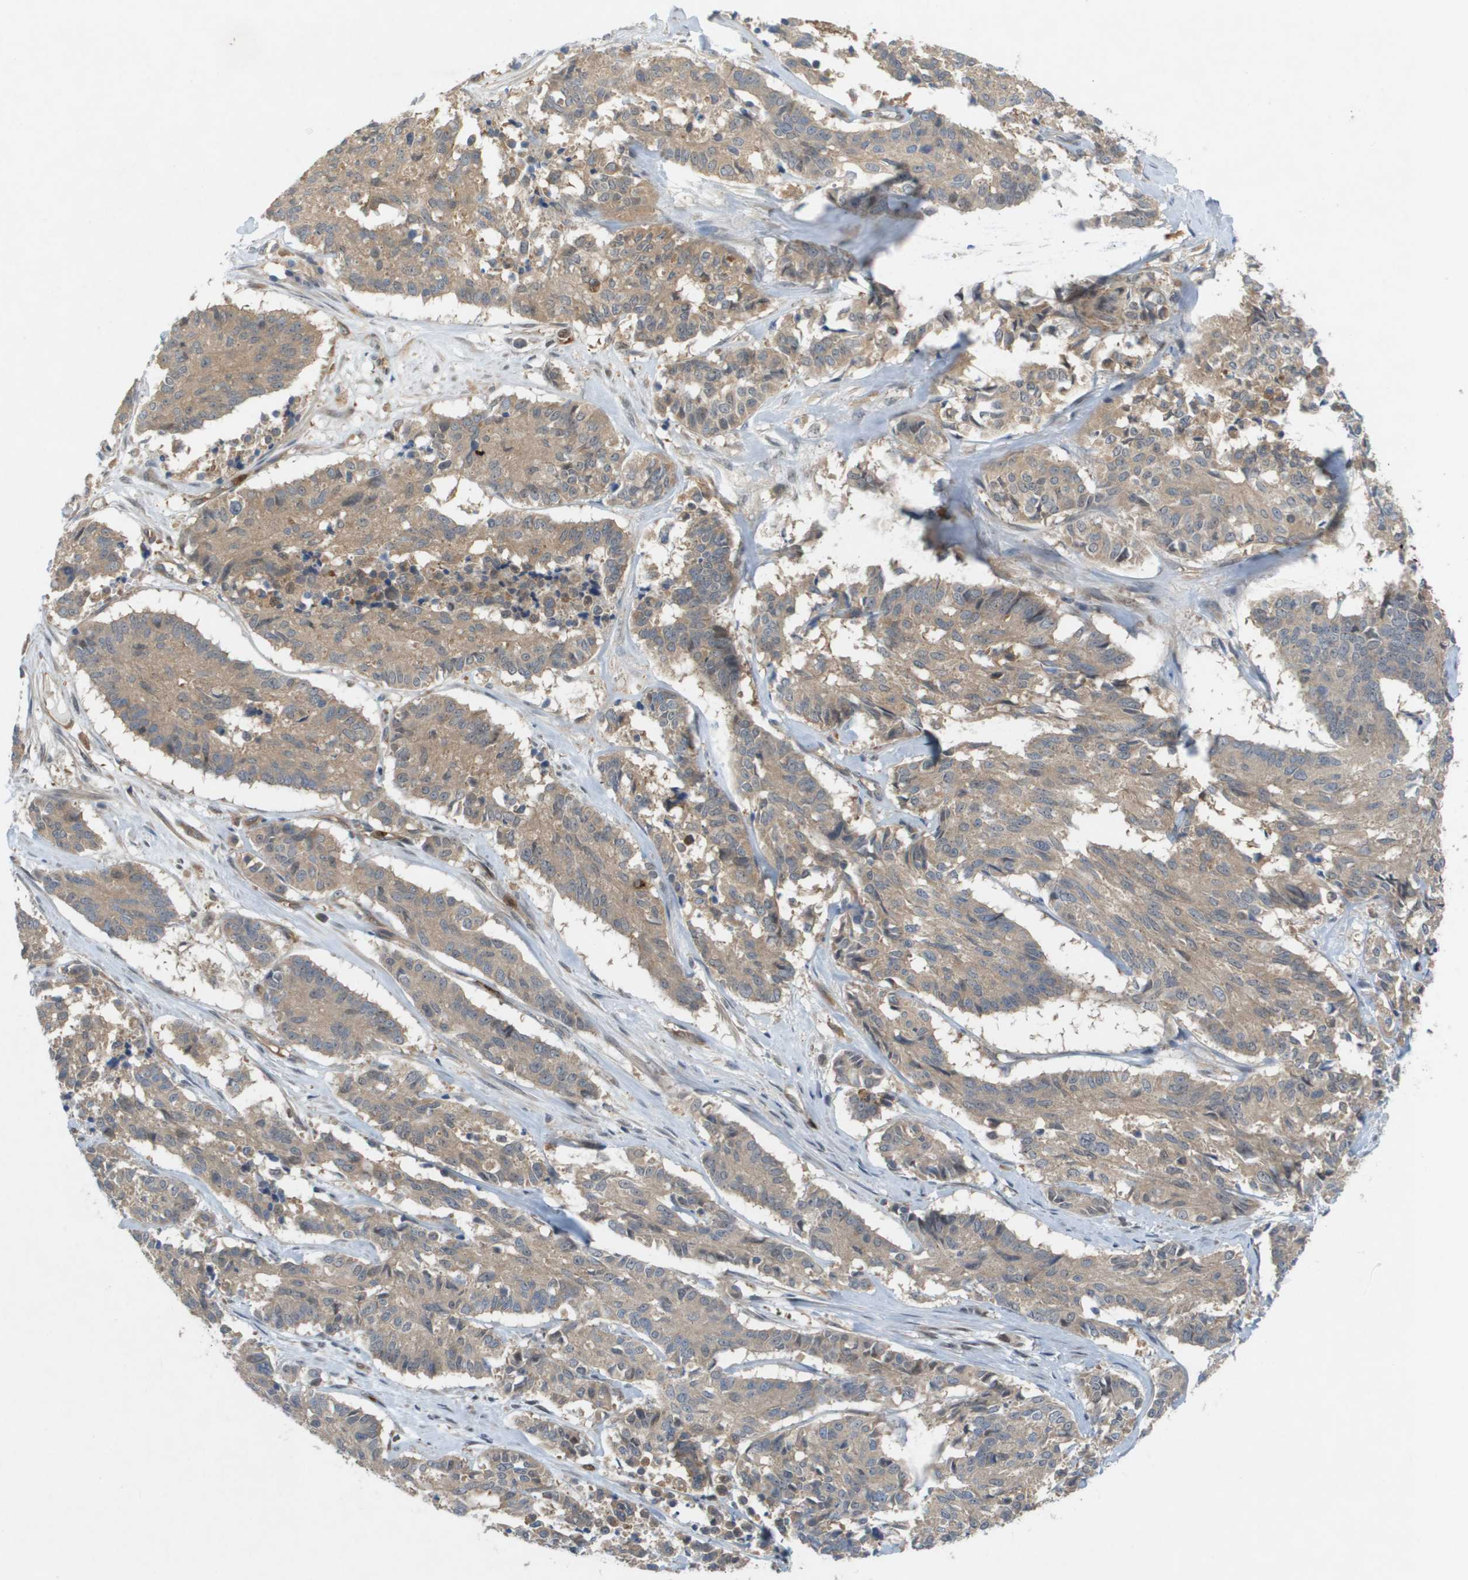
{"staining": {"intensity": "weak", "quantity": ">75%", "location": "cytoplasmic/membranous"}, "tissue": "cervical cancer", "cell_type": "Tumor cells", "image_type": "cancer", "snomed": [{"axis": "morphology", "description": "Squamous cell carcinoma, NOS"}, {"axis": "topography", "description": "Cervix"}], "caption": "This is an image of IHC staining of cervical cancer (squamous cell carcinoma), which shows weak positivity in the cytoplasmic/membranous of tumor cells.", "gene": "PALD1", "patient": {"sex": "female", "age": 35}}